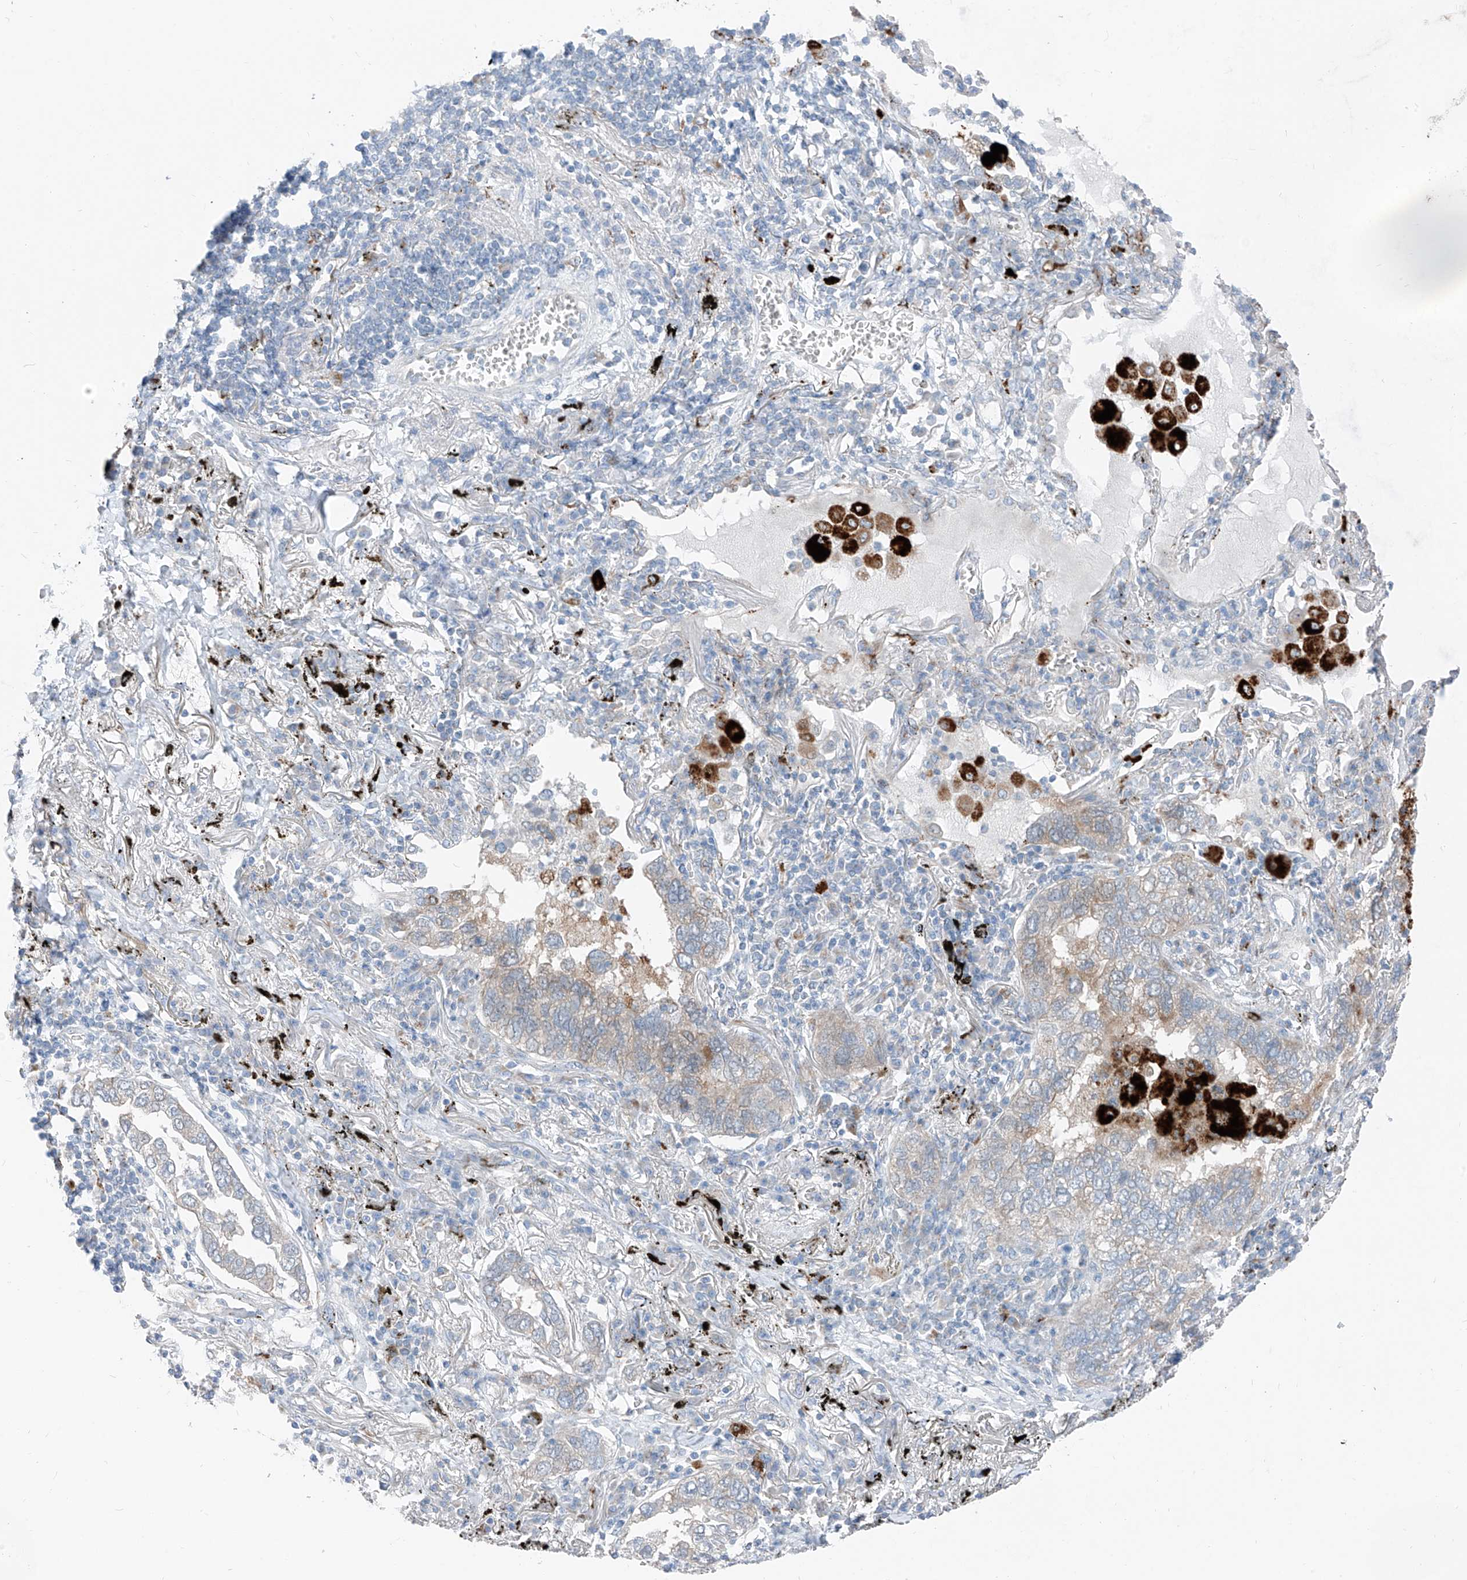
{"staining": {"intensity": "moderate", "quantity": "<25%", "location": "cytoplasmic/membranous"}, "tissue": "lung cancer", "cell_type": "Tumor cells", "image_type": "cancer", "snomed": [{"axis": "morphology", "description": "Adenocarcinoma, NOS"}, {"axis": "topography", "description": "Lung"}], "caption": "This photomicrograph exhibits lung cancer (adenocarcinoma) stained with IHC to label a protein in brown. The cytoplasmic/membranous of tumor cells show moderate positivity for the protein. Nuclei are counter-stained blue.", "gene": "GPR137C", "patient": {"sex": "male", "age": 65}}